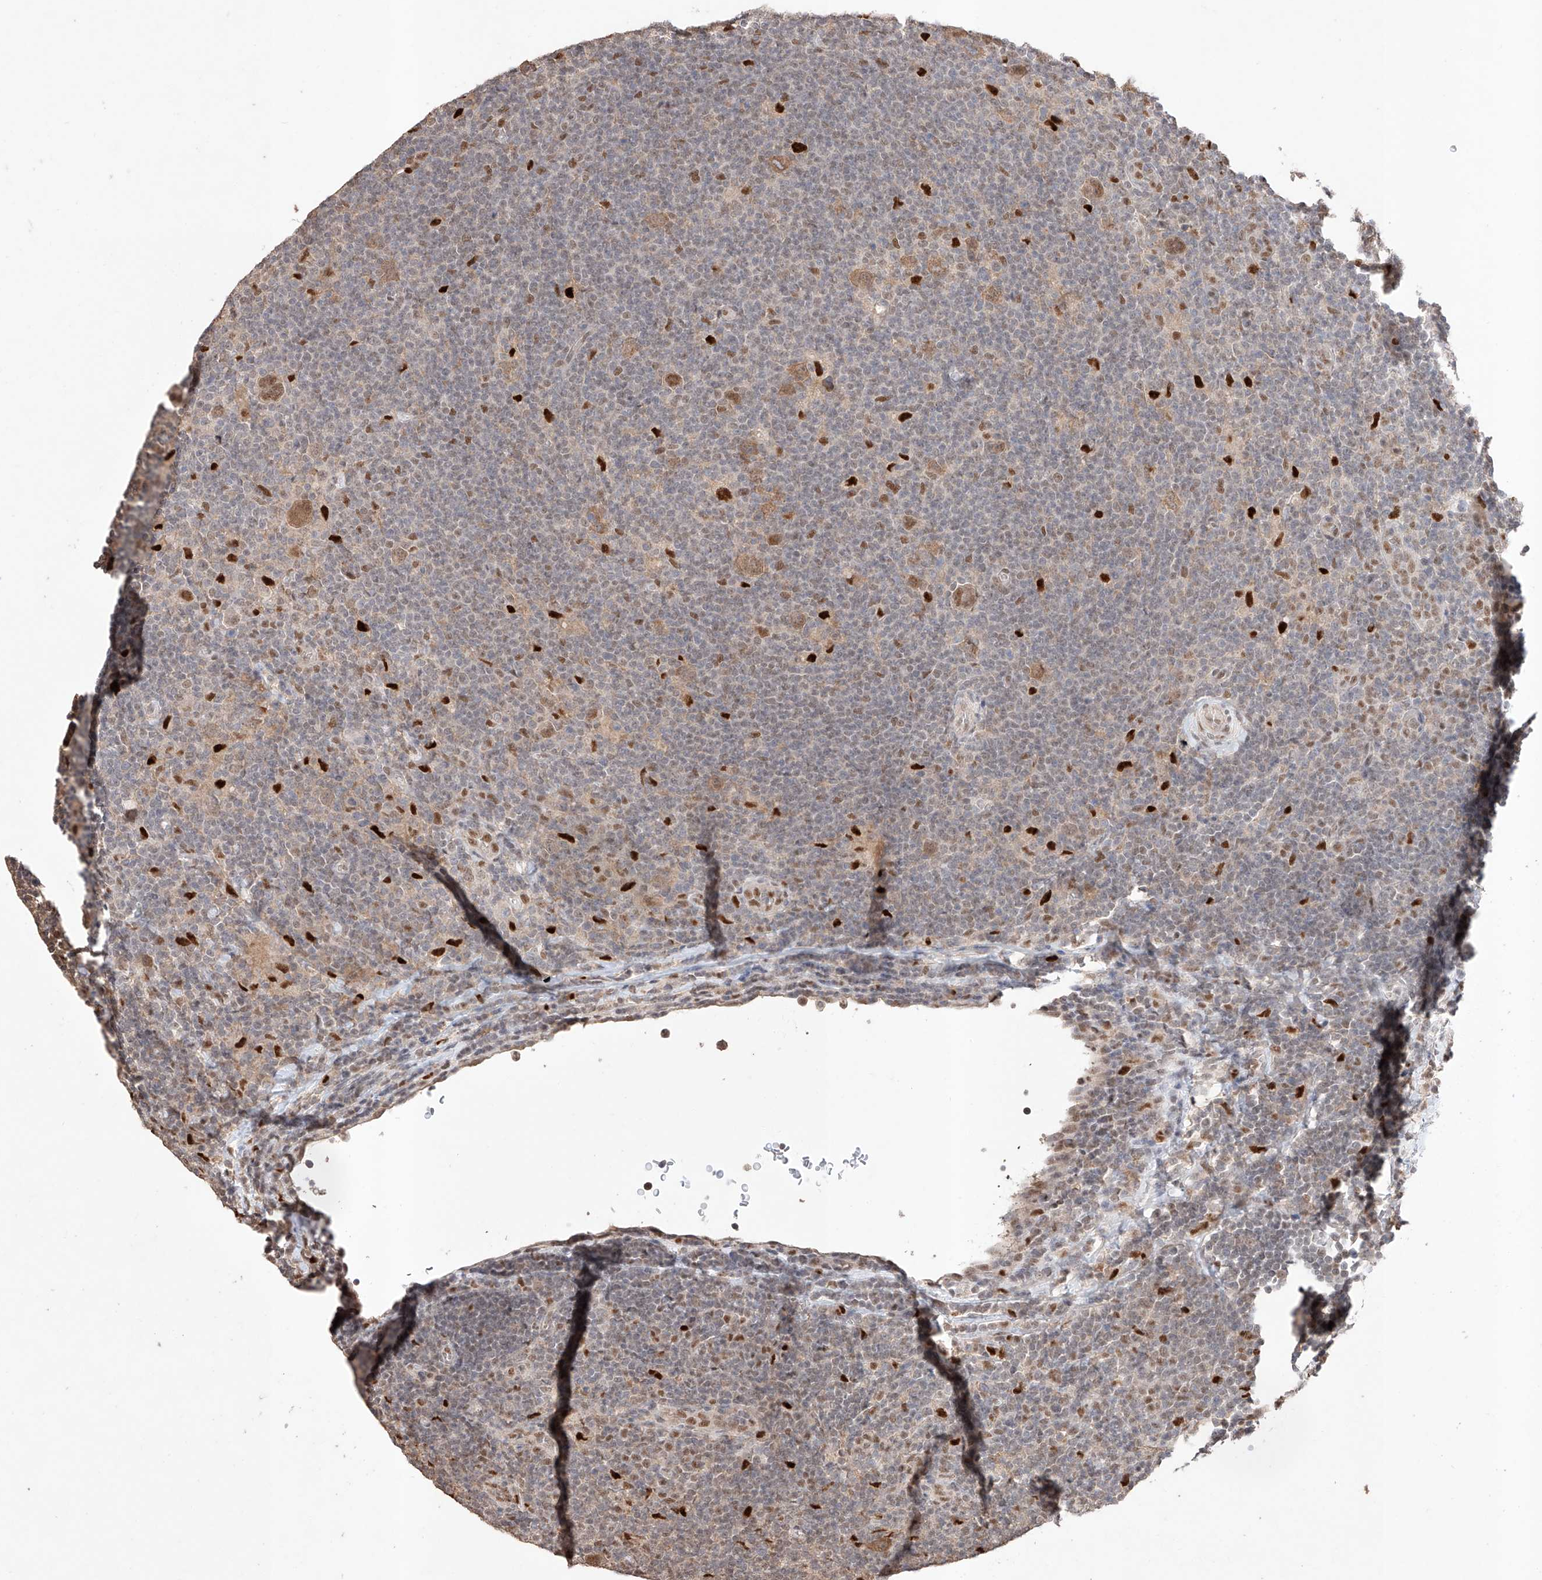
{"staining": {"intensity": "moderate", "quantity": ">75%", "location": "cytoplasmic/membranous,nuclear"}, "tissue": "lymphoma", "cell_type": "Tumor cells", "image_type": "cancer", "snomed": [{"axis": "morphology", "description": "Hodgkin's disease, NOS"}, {"axis": "topography", "description": "Lymph node"}], "caption": "Human lymphoma stained for a protein (brown) reveals moderate cytoplasmic/membranous and nuclear positive positivity in about >75% of tumor cells.", "gene": "APIP", "patient": {"sex": "female", "age": 57}}